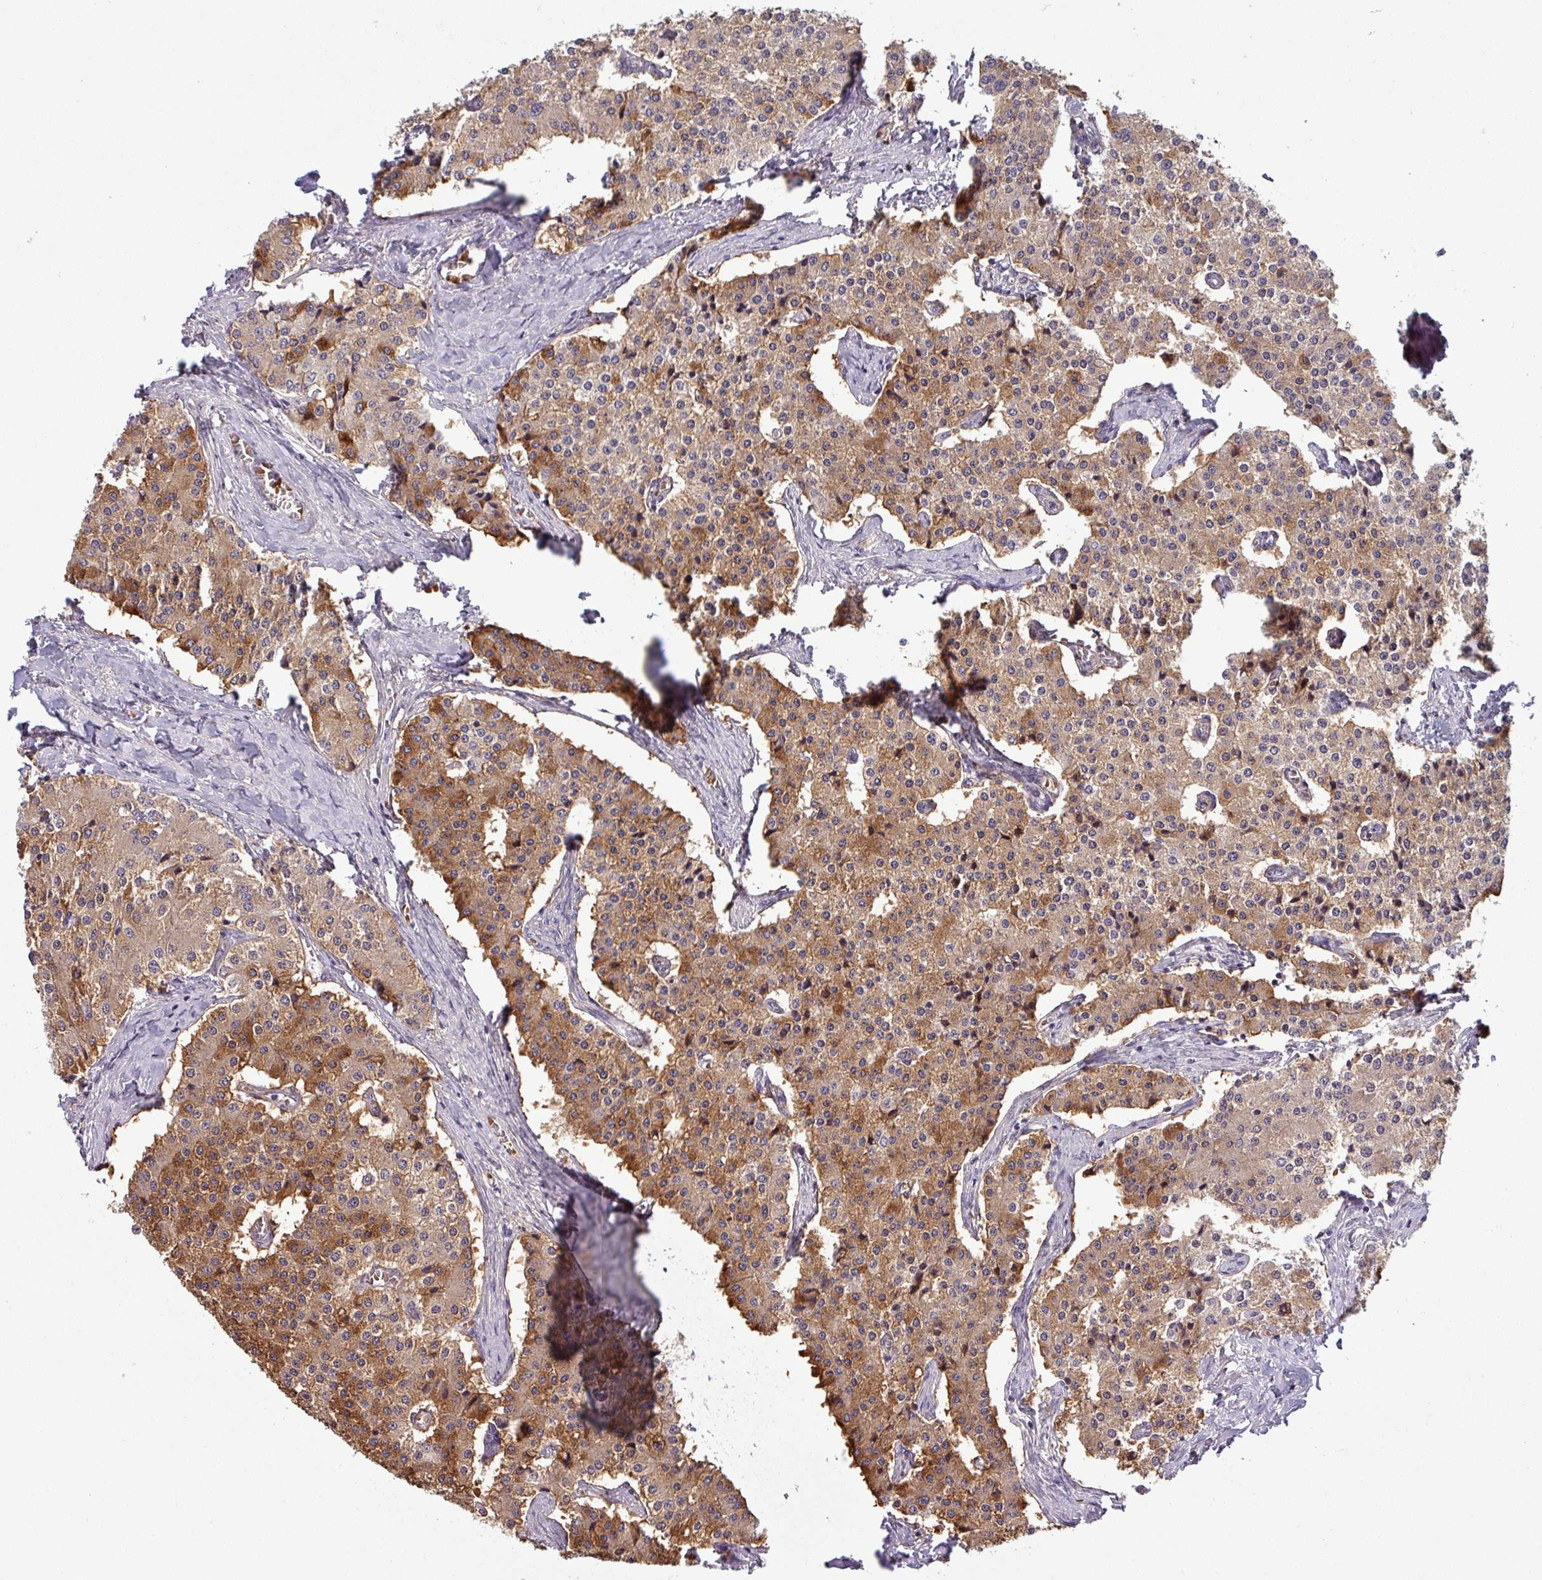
{"staining": {"intensity": "moderate", "quantity": ">75%", "location": "cytoplasmic/membranous"}, "tissue": "carcinoid", "cell_type": "Tumor cells", "image_type": "cancer", "snomed": [{"axis": "morphology", "description": "Carcinoid, malignant, NOS"}, {"axis": "topography", "description": "Colon"}], "caption": "Protein staining by IHC exhibits moderate cytoplasmic/membranous expression in approximately >75% of tumor cells in carcinoid (malignant). (DAB (3,3'-diaminobenzidine) IHC with brightfield microscopy, high magnification).", "gene": "NPFFR1", "patient": {"sex": "female", "age": 52}}